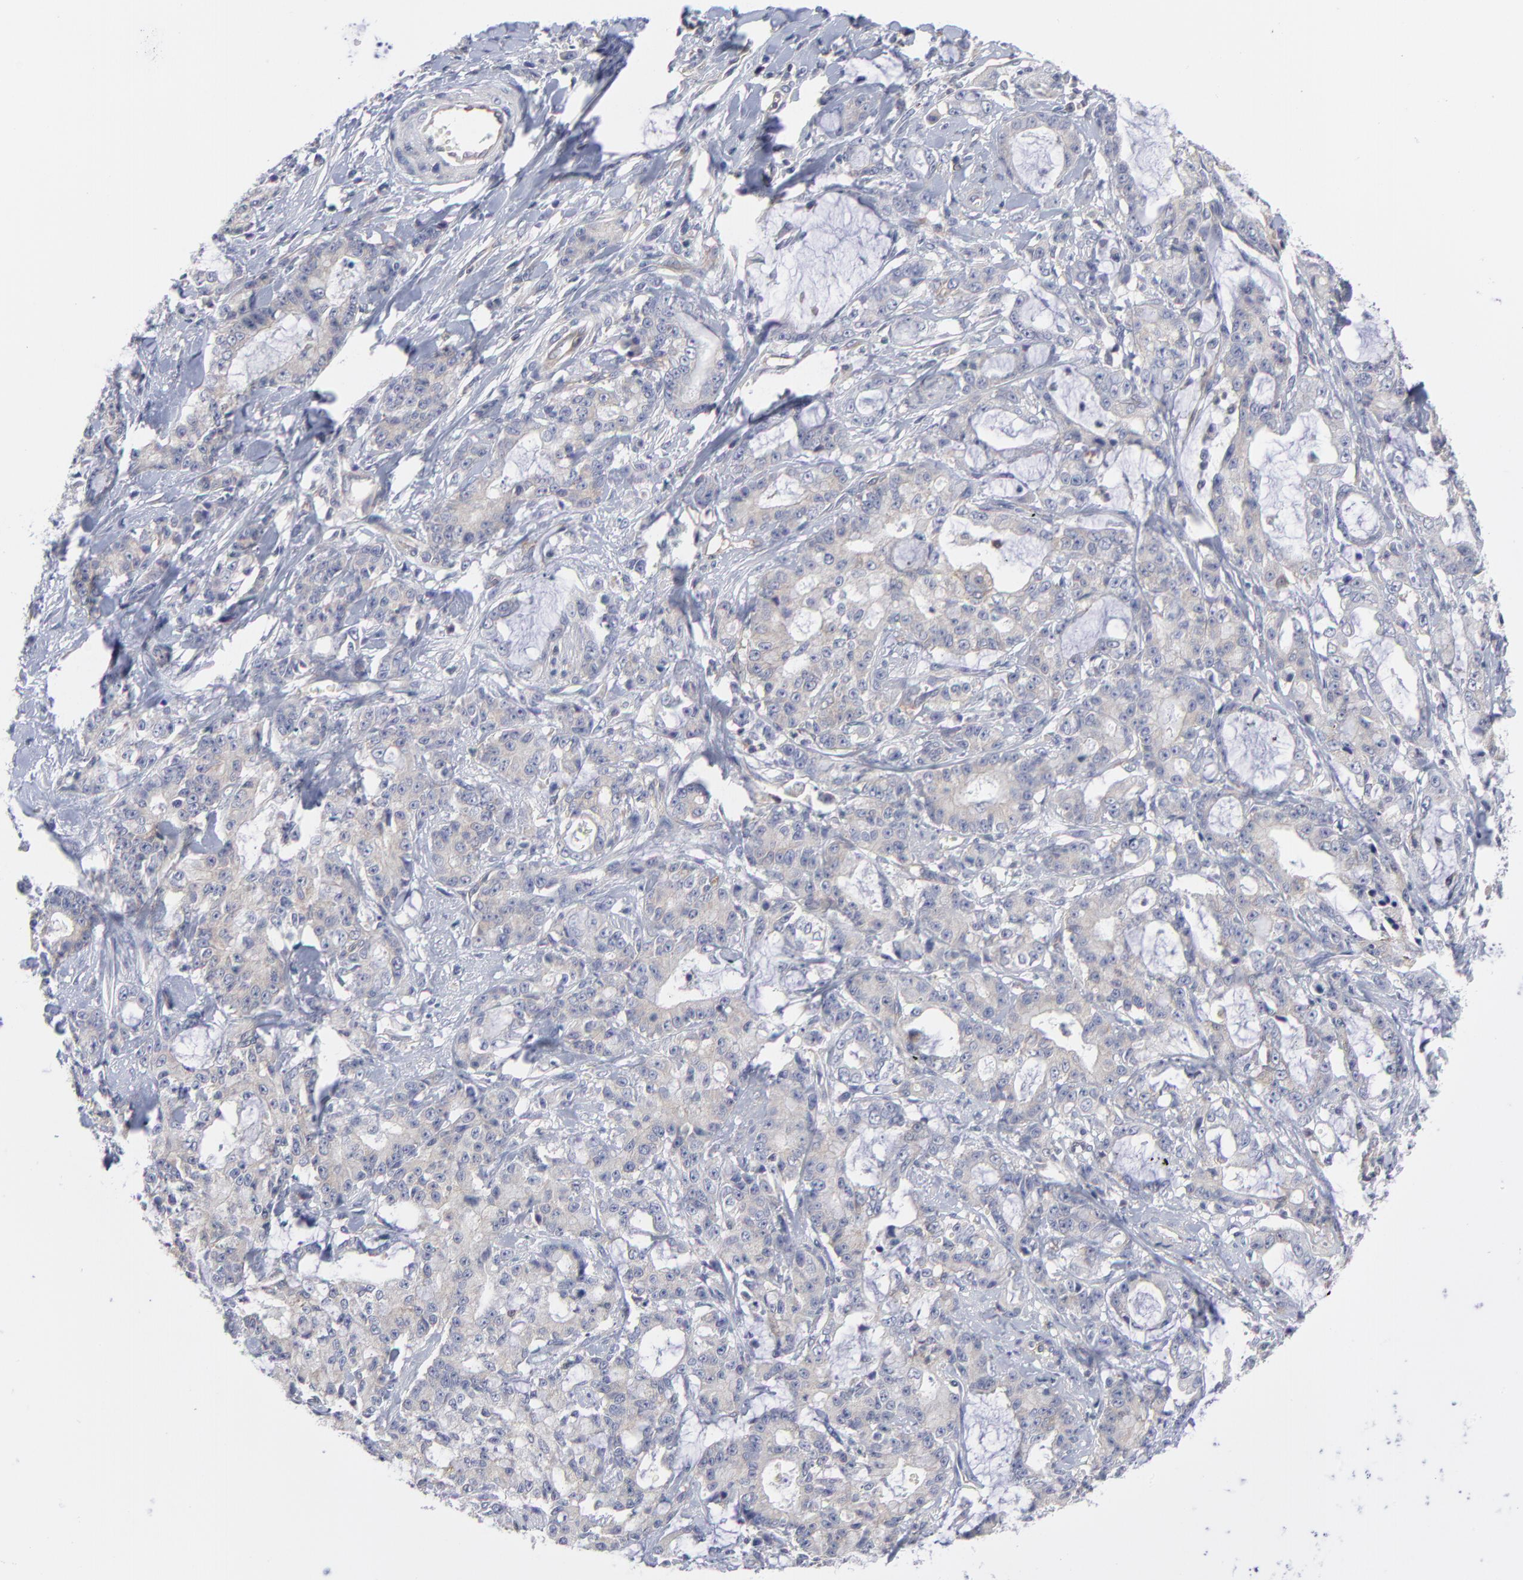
{"staining": {"intensity": "negative", "quantity": "none", "location": "none"}, "tissue": "pancreatic cancer", "cell_type": "Tumor cells", "image_type": "cancer", "snomed": [{"axis": "morphology", "description": "Adenocarcinoma, NOS"}, {"axis": "topography", "description": "Pancreas"}], "caption": "There is no significant expression in tumor cells of adenocarcinoma (pancreatic).", "gene": "NFKBIA", "patient": {"sex": "female", "age": 73}}